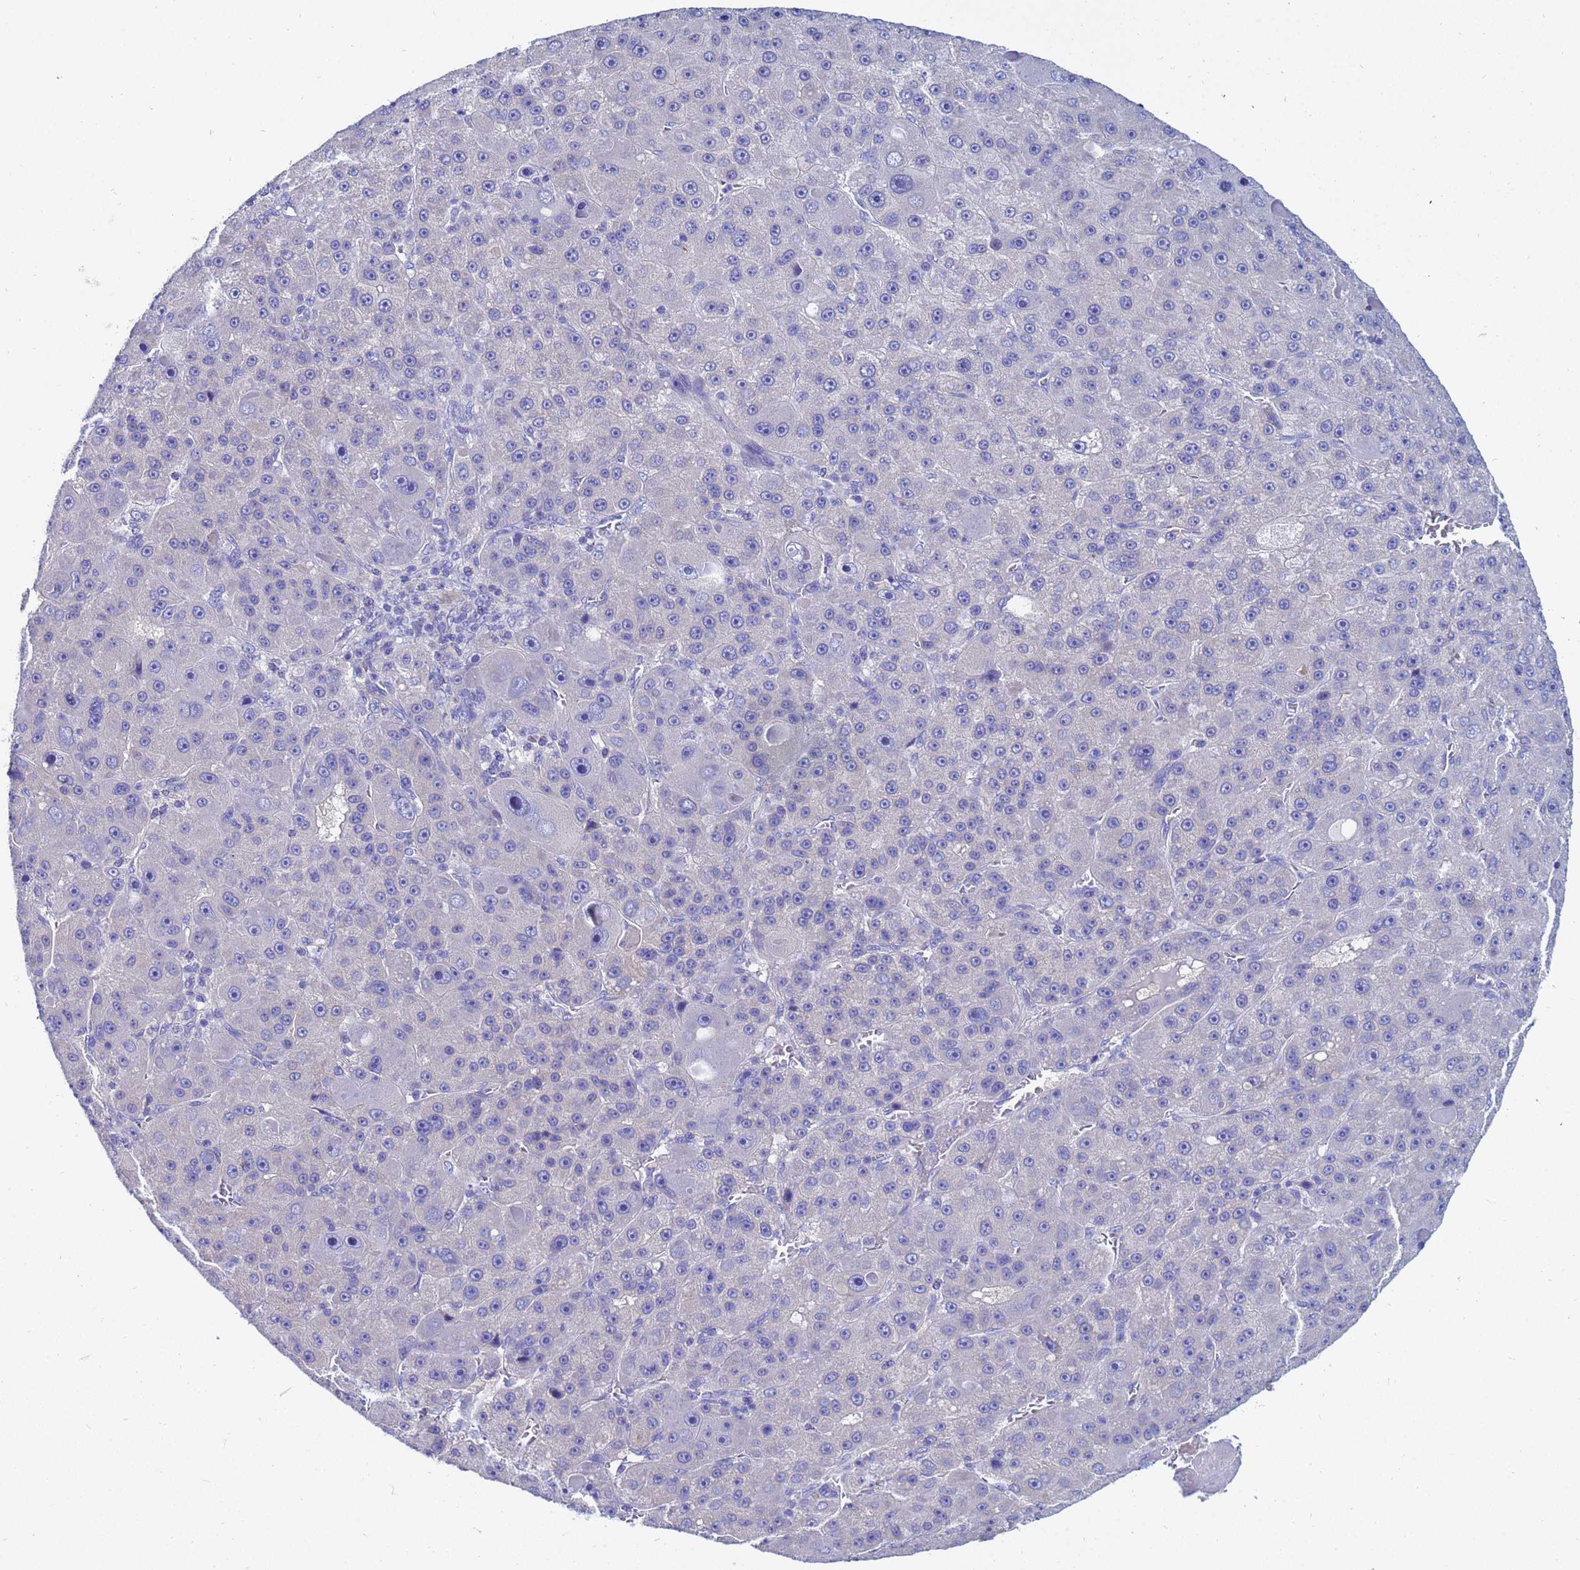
{"staining": {"intensity": "negative", "quantity": "none", "location": "none"}, "tissue": "liver cancer", "cell_type": "Tumor cells", "image_type": "cancer", "snomed": [{"axis": "morphology", "description": "Carcinoma, Hepatocellular, NOS"}, {"axis": "topography", "description": "Liver"}], "caption": "The micrograph exhibits no significant positivity in tumor cells of liver hepatocellular carcinoma.", "gene": "UBE2O", "patient": {"sex": "male", "age": 76}}